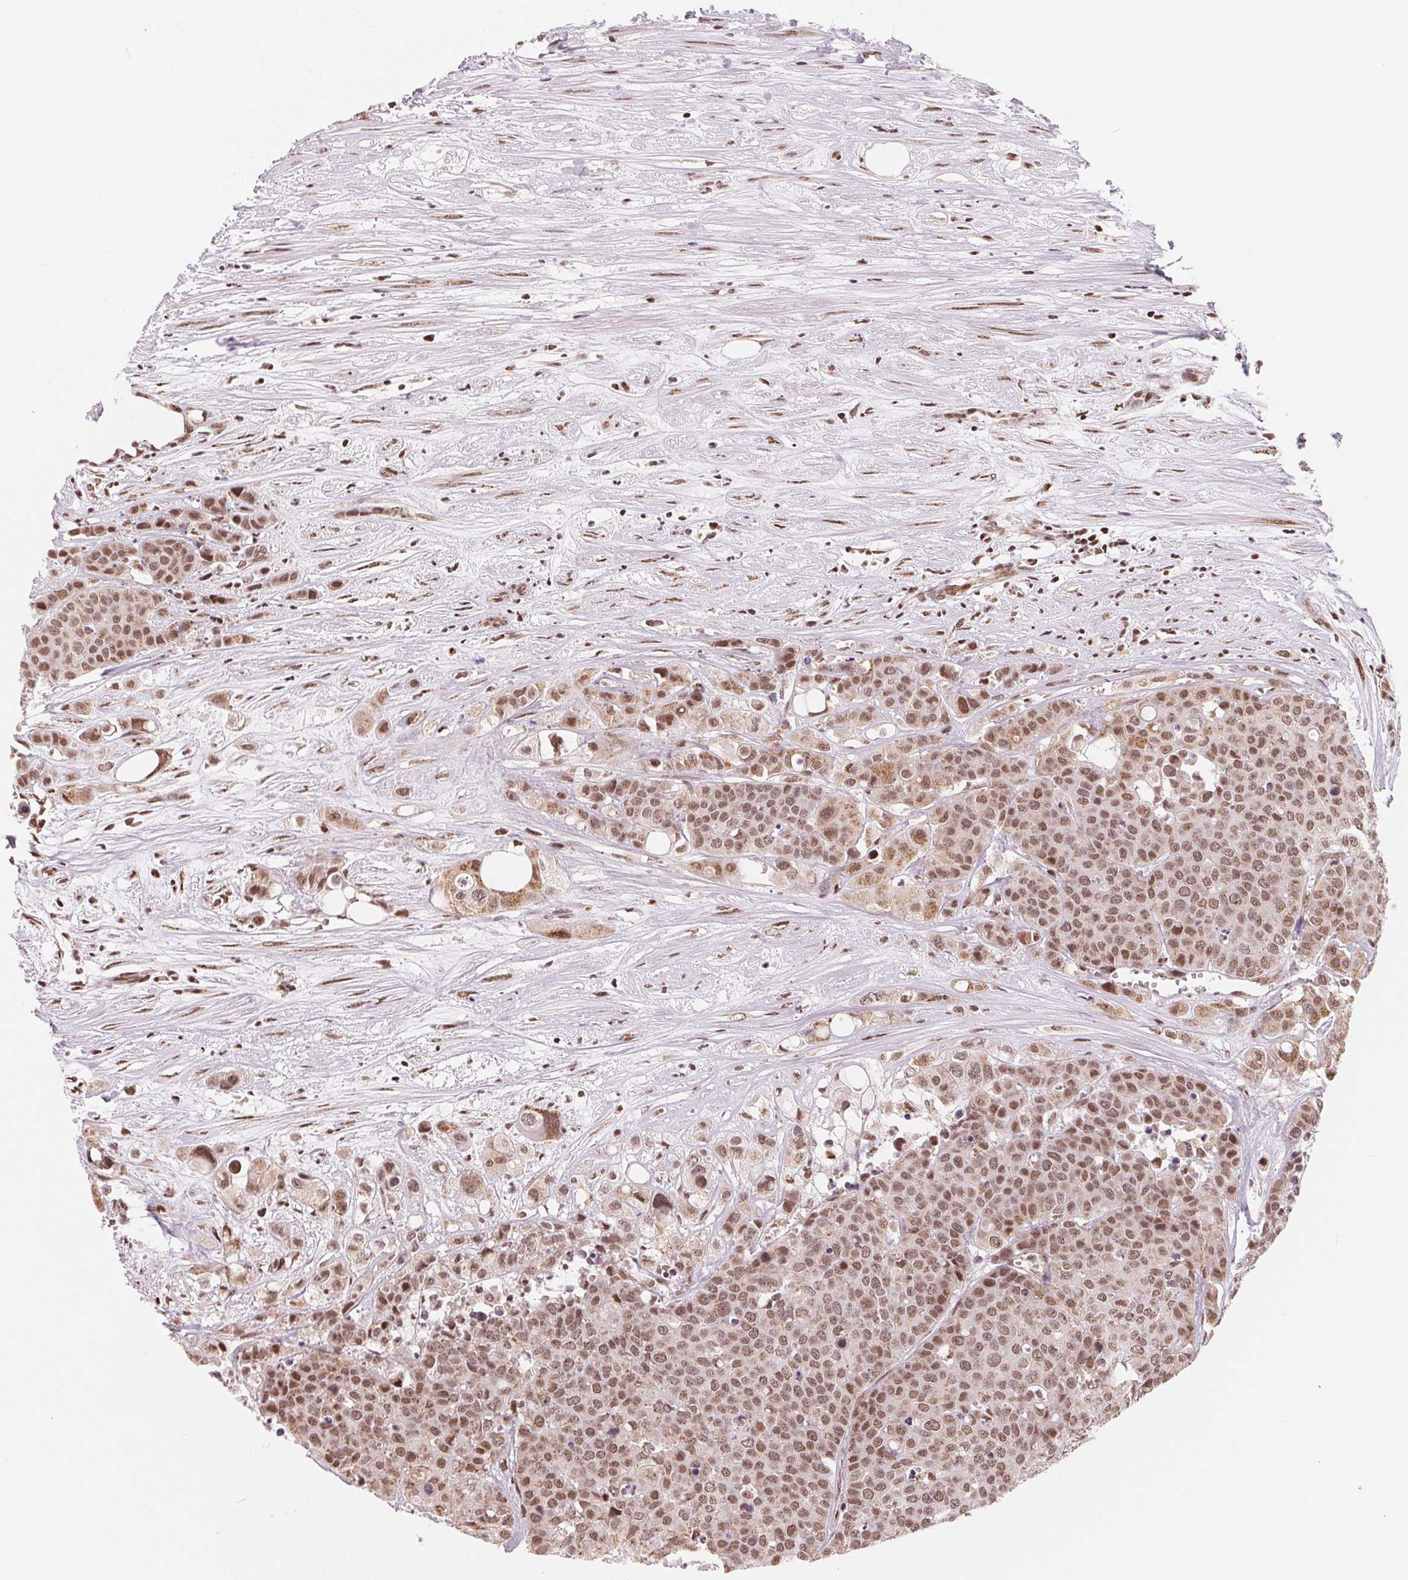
{"staining": {"intensity": "moderate", "quantity": ">75%", "location": "nuclear"}, "tissue": "carcinoid", "cell_type": "Tumor cells", "image_type": "cancer", "snomed": [{"axis": "morphology", "description": "Carcinoid, malignant, NOS"}, {"axis": "topography", "description": "Colon"}], "caption": "Malignant carcinoid stained with IHC displays moderate nuclear staining in approximately >75% of tumor cells.", "gene": "TOPORS", "patient": {"sex": "male", "age": 81}}